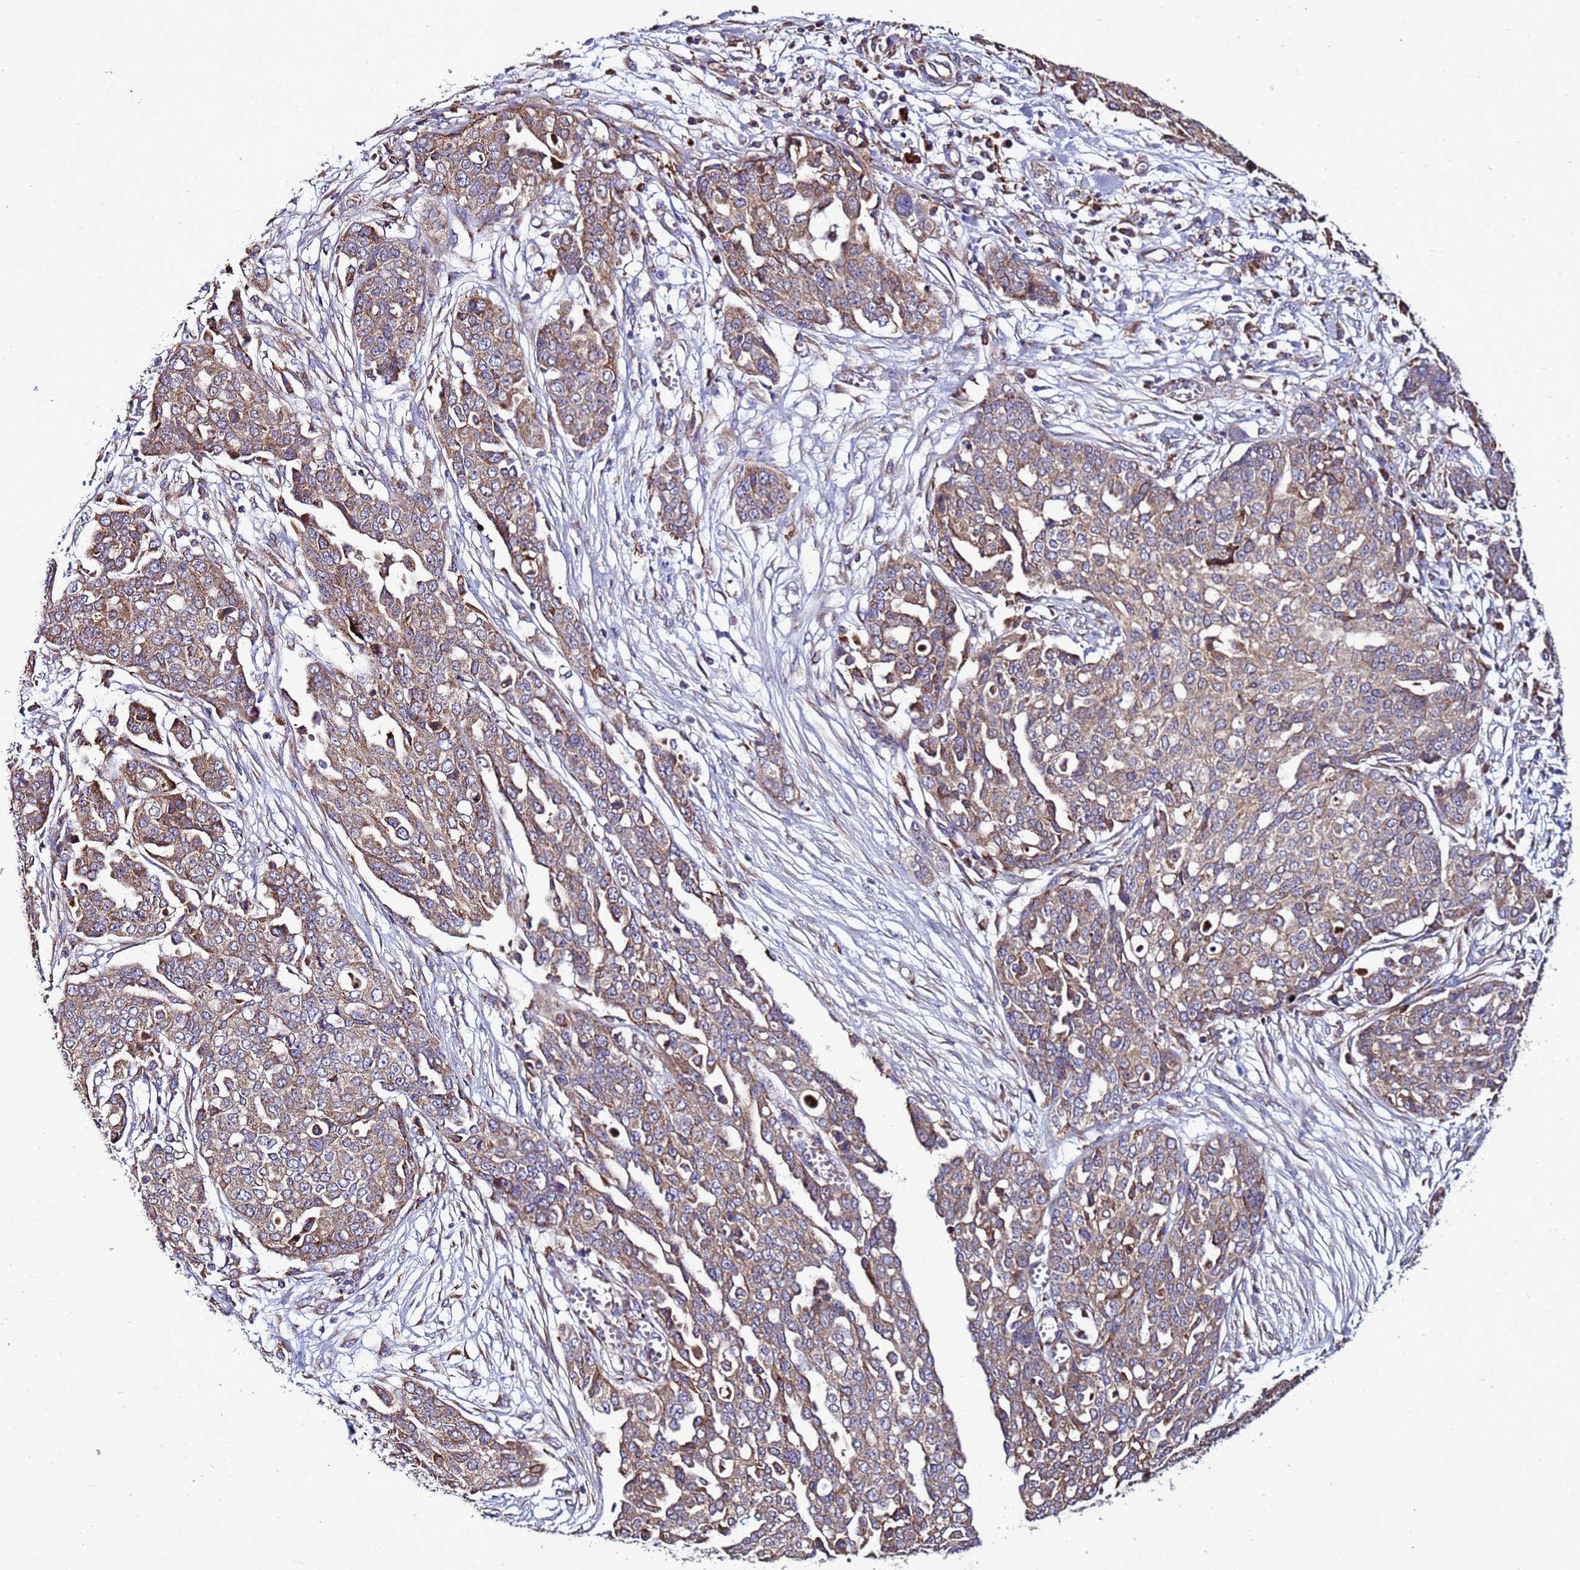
{"staining": {"intensity": "moderate", "quantity": ">75%", "location": "cytoplasmic/membranous"}, "tissue": "ovarian cancer", "cell_type": "Tumor cells", "image_type": "cancer", "snomed": [{"axis": "morphology", "description": "Cystadenocarcinoma, serous, NOS"}, {"axis": "topography", "description": "Soft tissue"}, {"axis": "topography", "description": "Ovary"}], "caption": "Human serous cystadenocarcinoma (ovarian) stained for a protein (brown) reveals moderate cytoplasmic/membranous positive positivity in approximately >75% of tumor cells.", "gene": "ANTKMT", "patient": {"sex": "female", "age": 57}}